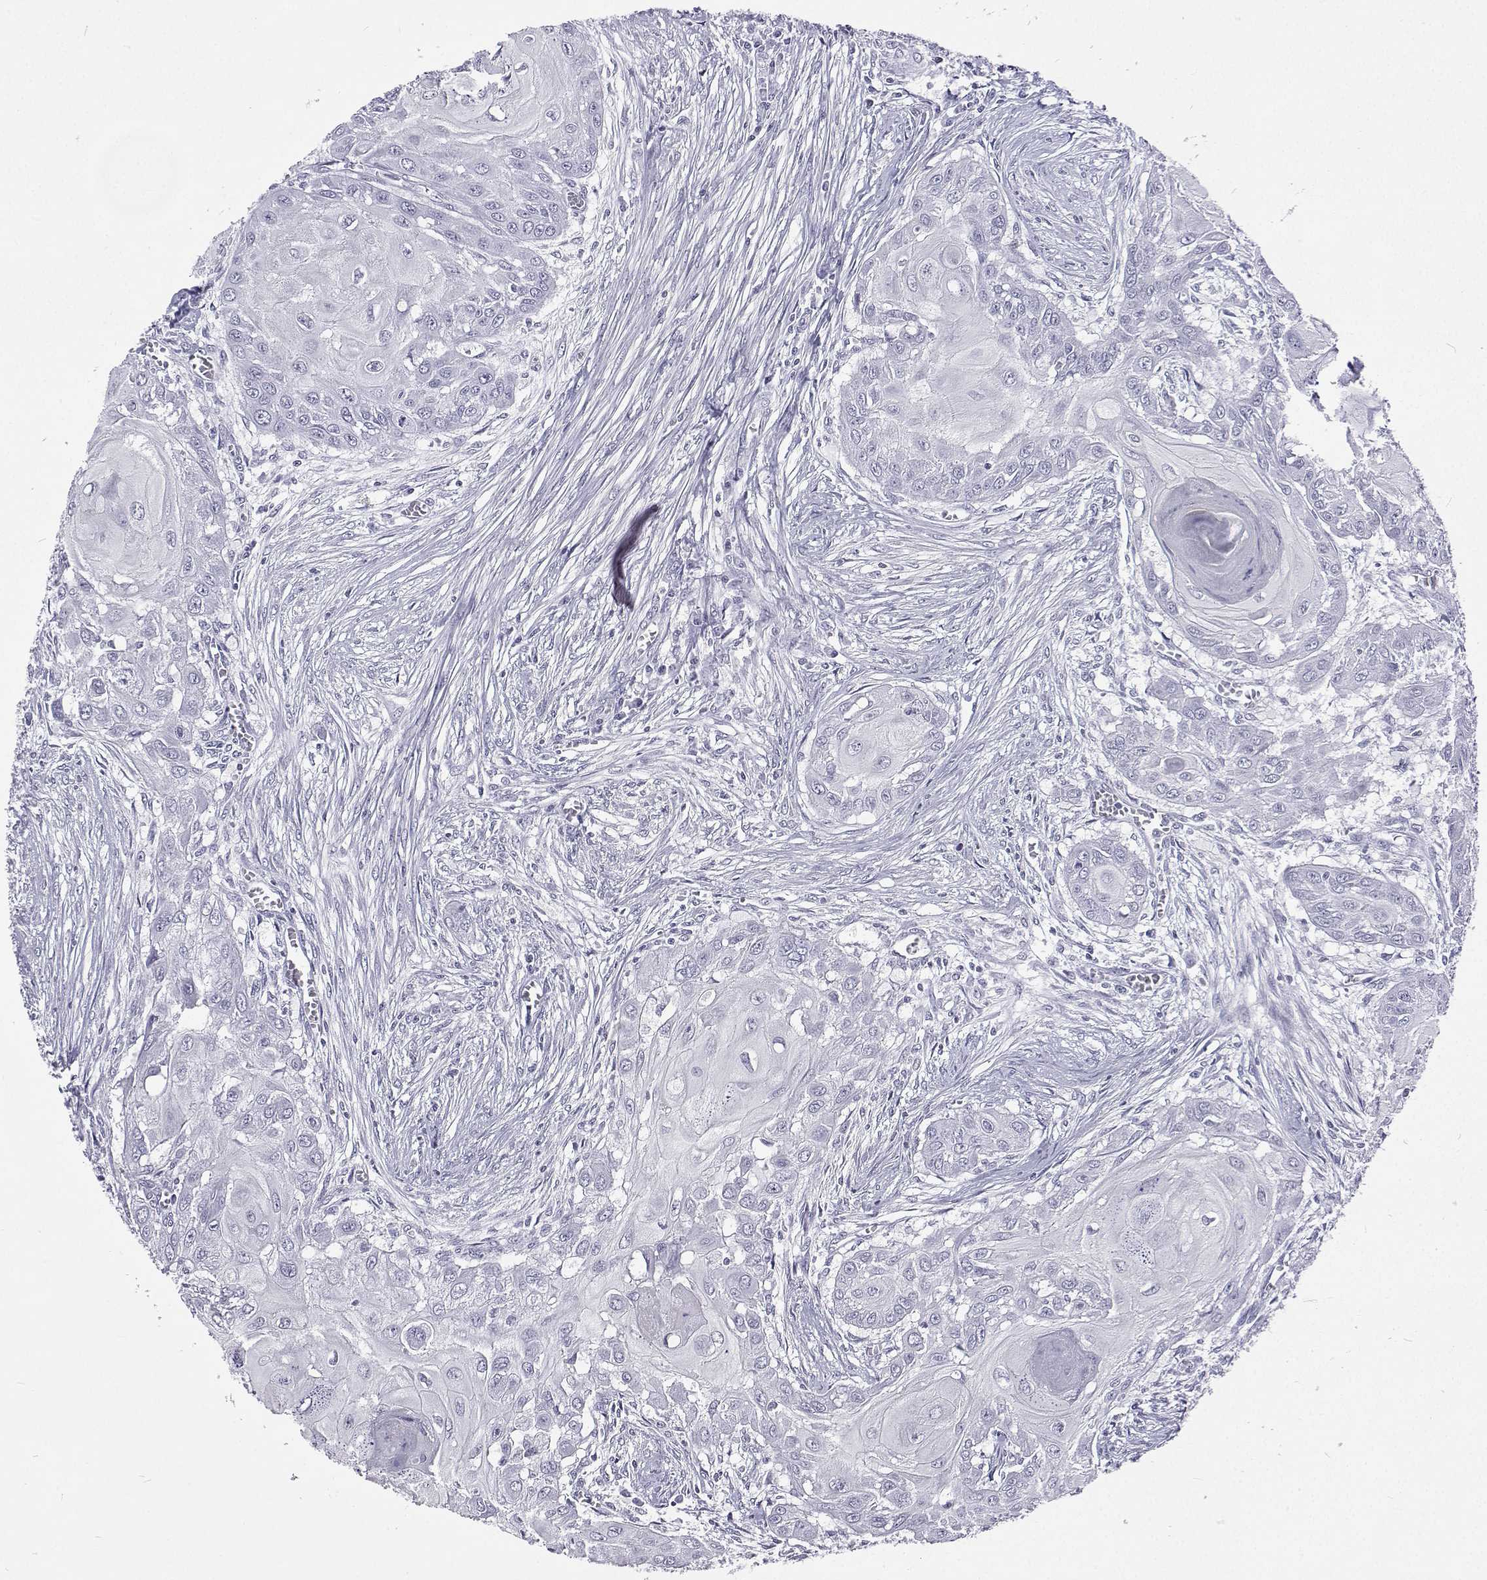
{"staining": {"intensity": "negative", "quantity": "none", "location": "none"}, "tissue": "head and neck cancer", "cell_type": "Tumor cells", "image_type": "cancer", "snomed": [{"axis": "morphology", "description": "Squamous cell carcinoma, NOS"}, {"axis": "topography", "description": "Oral tissue"}, {"axis": "topography", "description": "Head-Neck"}], "caption": "This is an immunohistochemistry (IHC) photomicrograph of human squamous cell carcinoma (head and neck). There is no staining in tumor cells.", "gene": "GALM", "patient": {"sex": "male", "age": 71}}